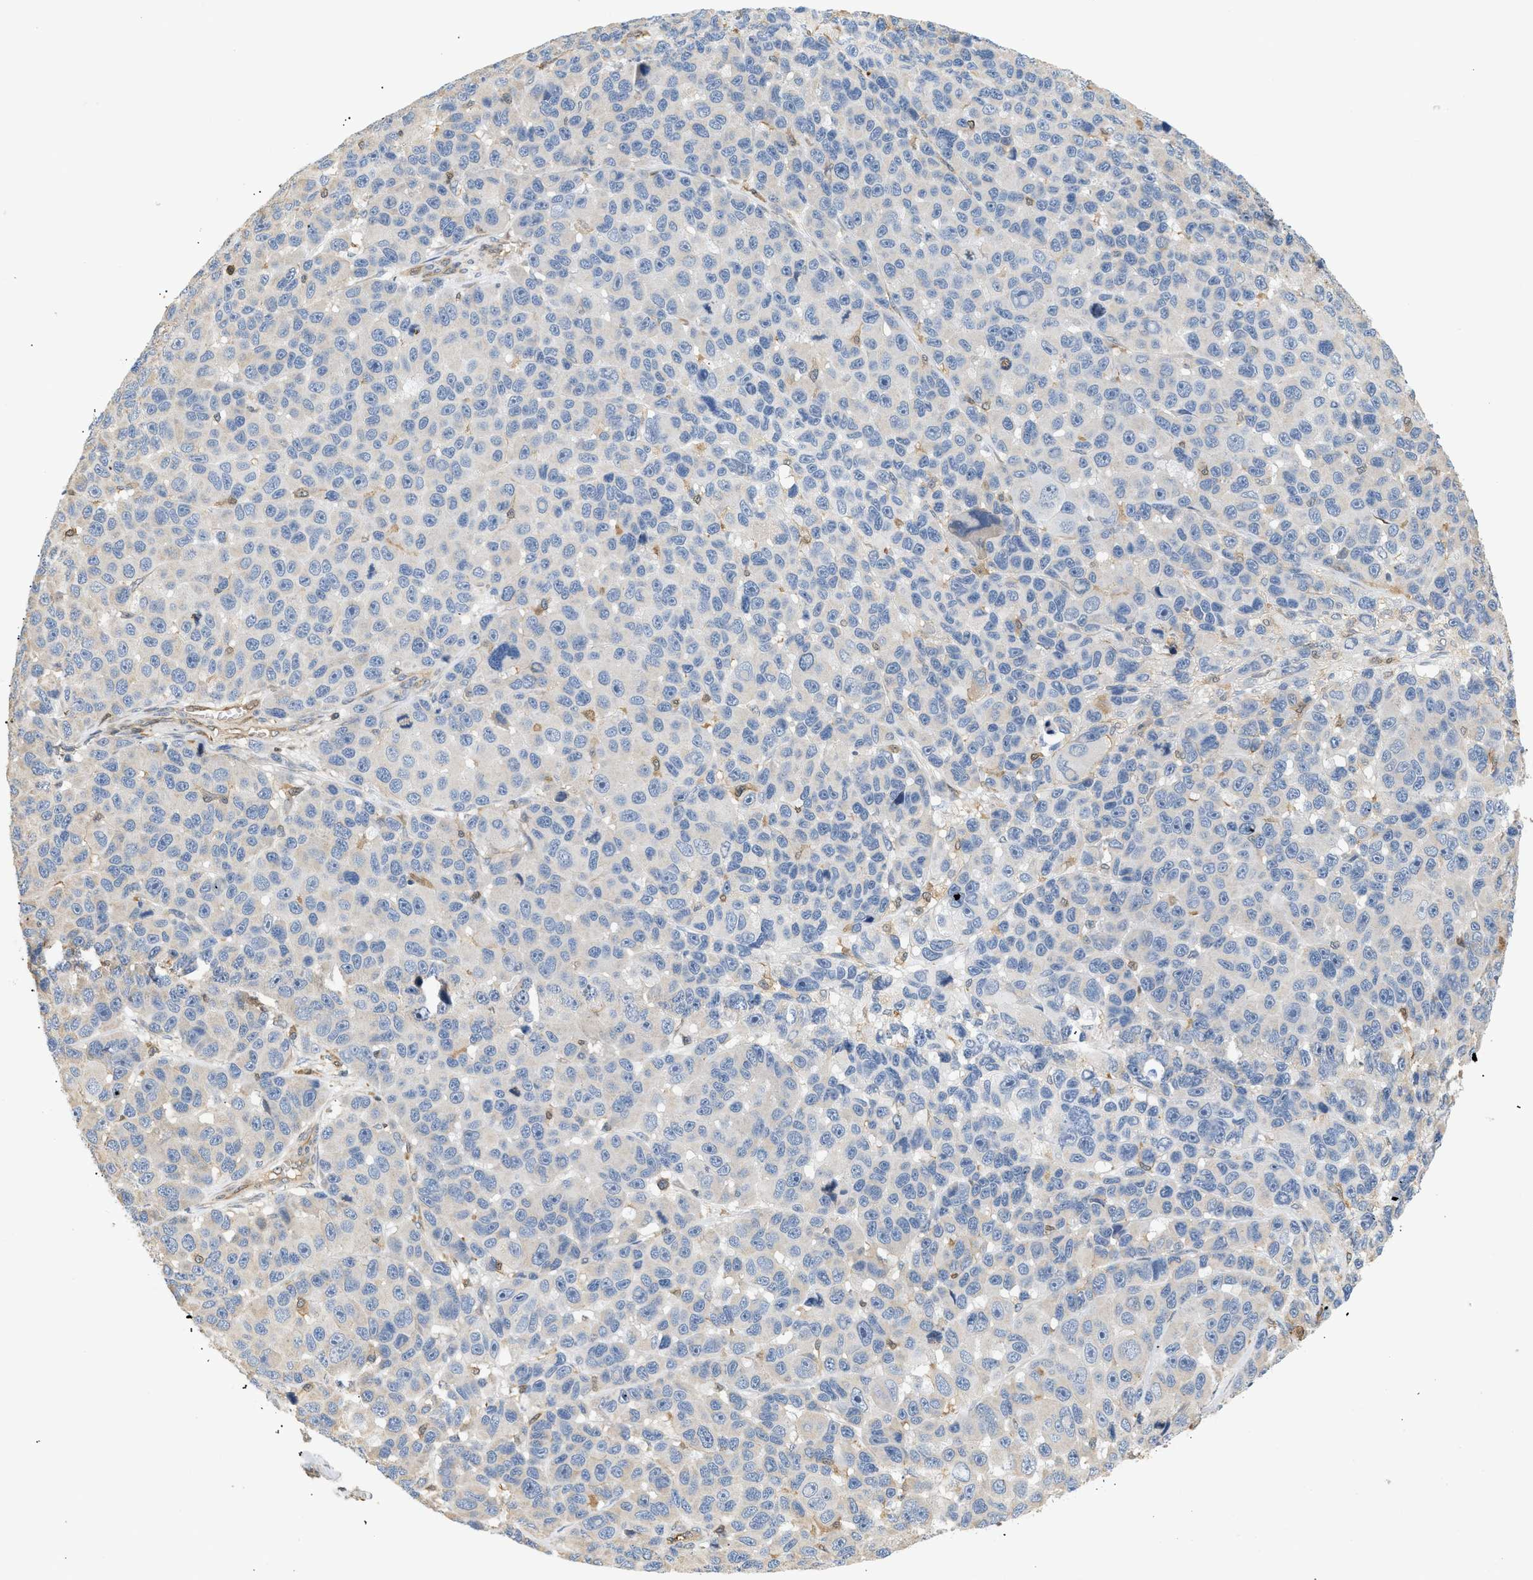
{"staining": {"intensity": "negative", "quantity": "none", "location": "none"}, "tissue": "melanoma", "cell_type": "Tumor cells", "image_type": "cancer", "snomed": [{"axis": "morphology", "description": "Malignant melanoma, NOS"}, {"axis": "topography", "description": "Skin"}], "caption": "Human melanoma stained for a protein using immunohistochemistry (IHC) shows no staining in tumor cells.", "gene": "FARS2", "patient": {"sex": "male", "age": 53}}